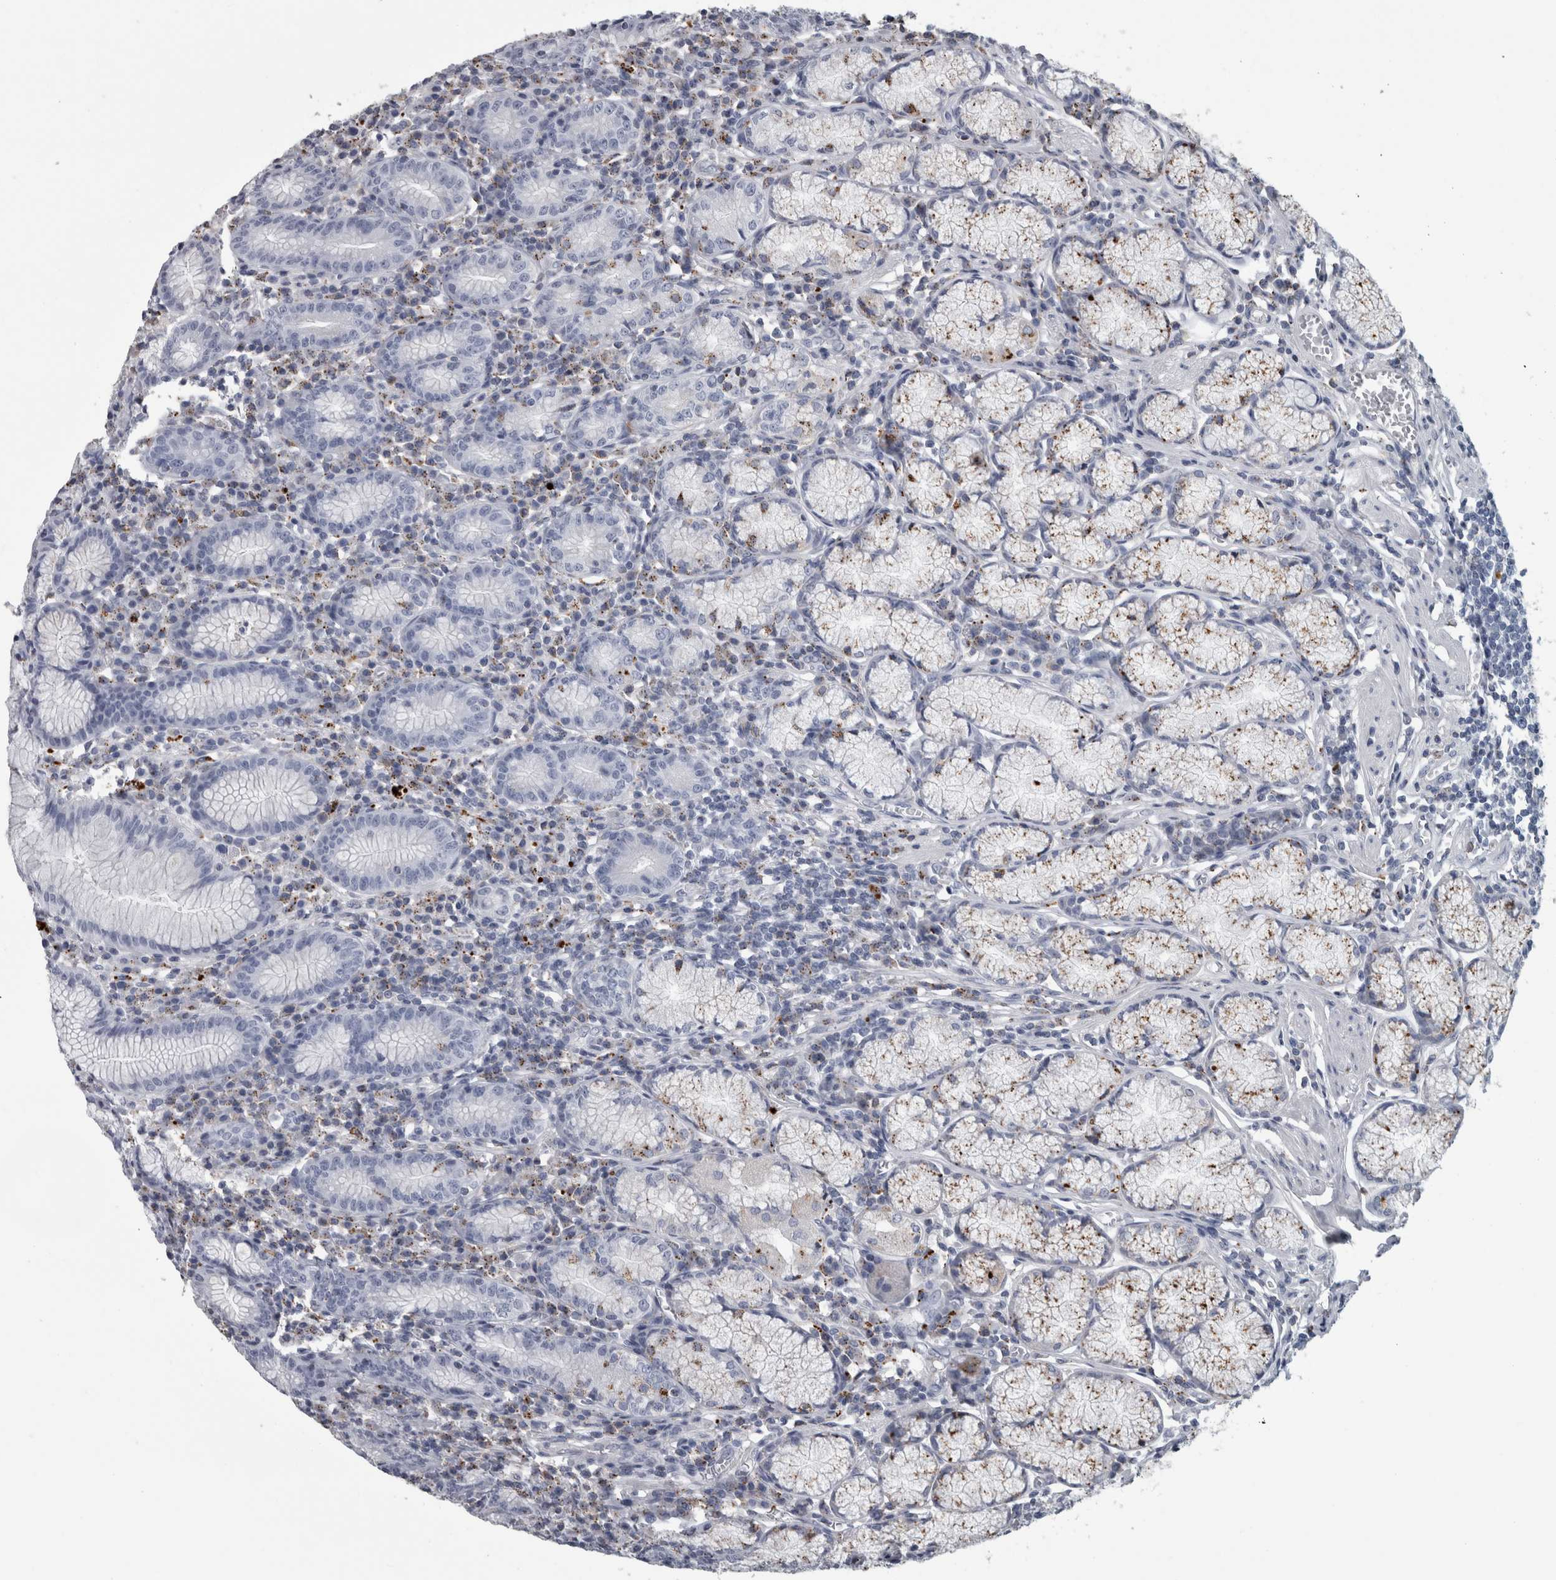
{"staining": {"intensity": "moderate", "quantity": "25%-75%", "location": "cytoplasmic/membranous"}, "tissue": "stomach", "cell_type": "Glandular cells", "image_type": "normal", "snomed": [{"axis": "morphology", "description": "Normal tissue, NOS"}, {"axis": "topography", "description": "Stomach"}], "caption": "IHC photomicrograph of unremarkable stomach stained for a protein (brown), which reveals medium levels of moderate cytoplasmic/membranous expression in approximately 25%-75% of glandular cells.", "gene": "DPP7", "patient": {"sex": "male", "age": 55}}